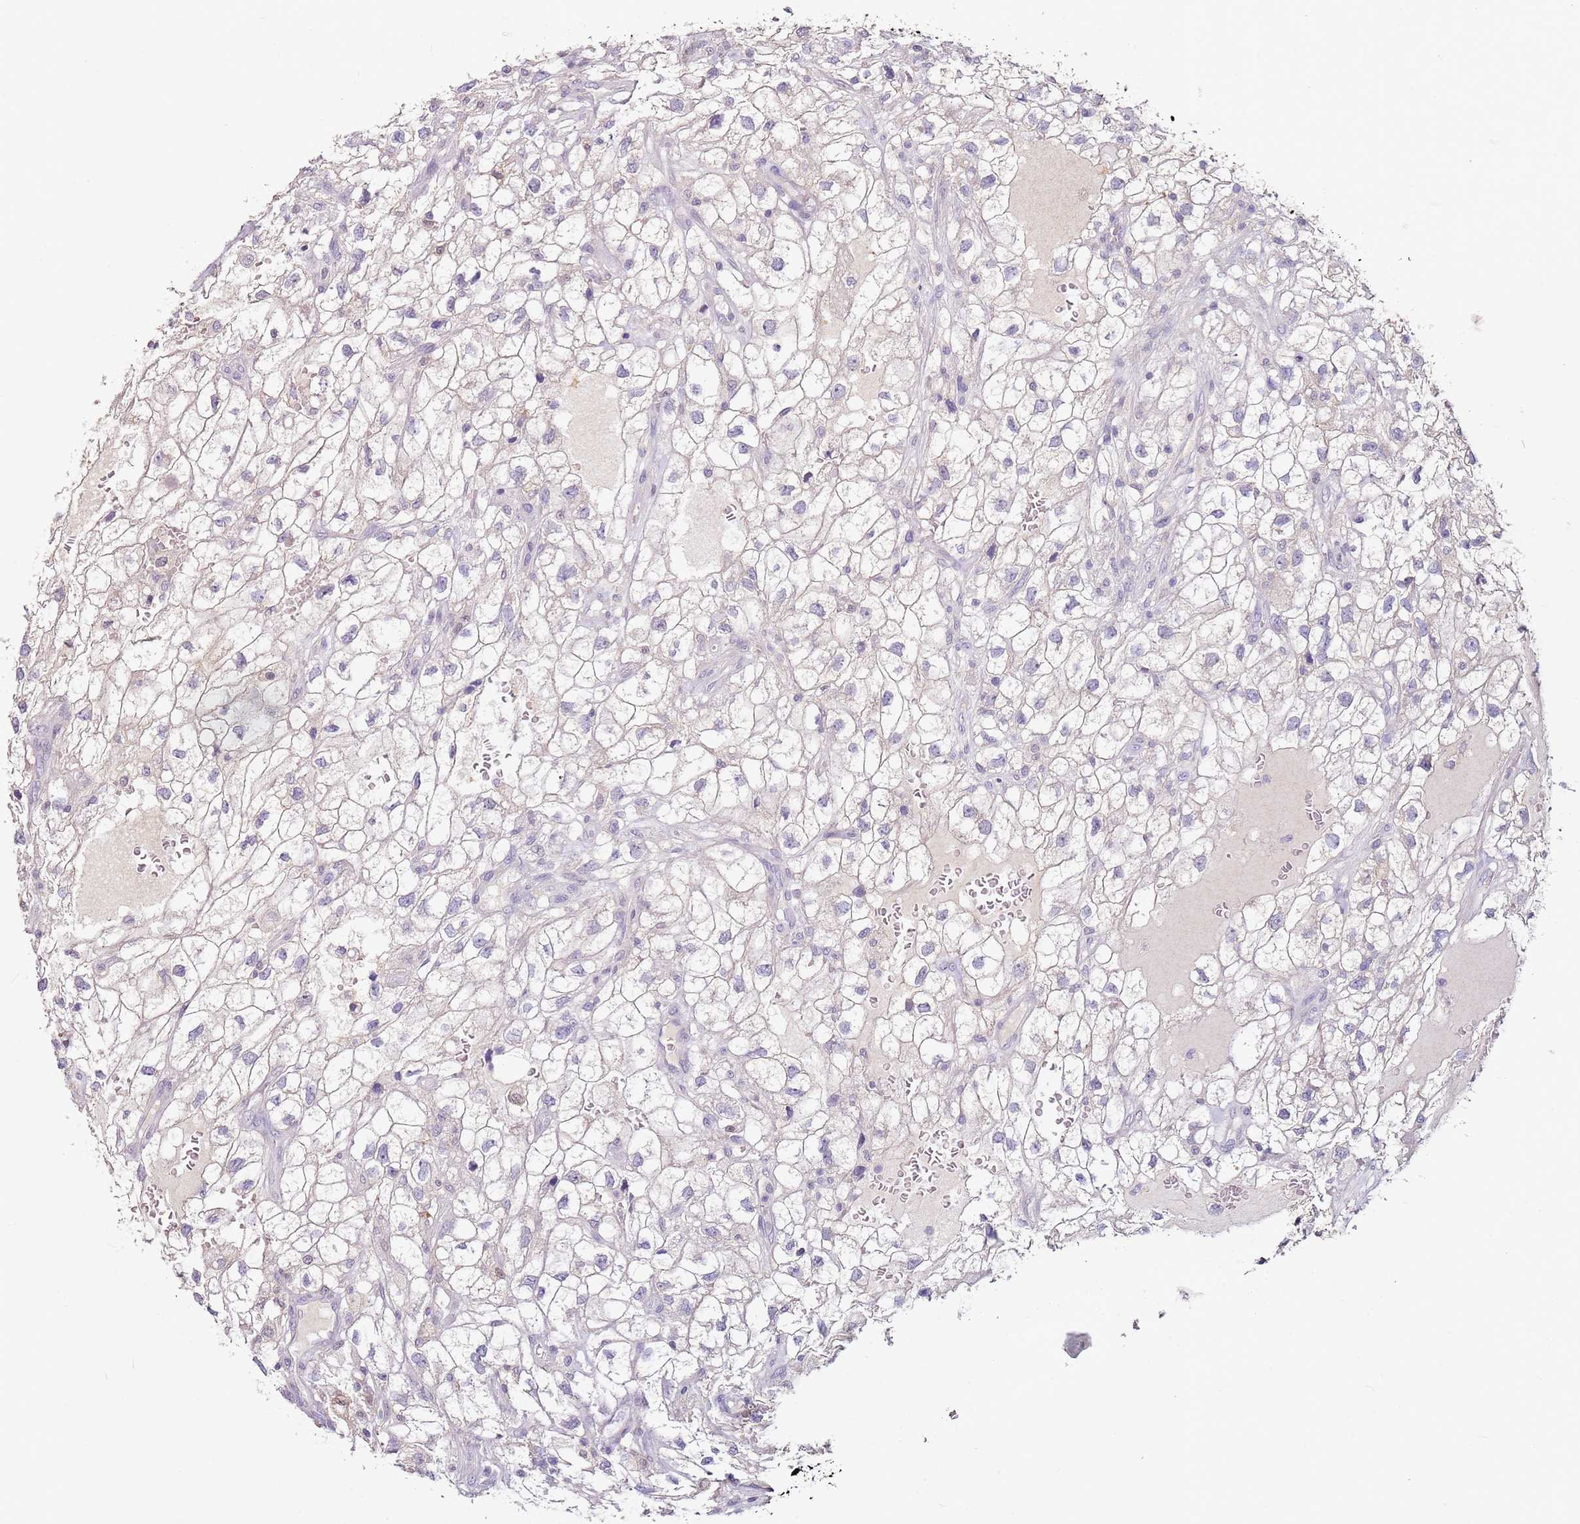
{"staining": {"intensity": "negative", "quantity": "none", "location": "none"}, "tissue": "renal cancer", "cell_type": "Tumor cells", "image_type": "cancer", "snomed": [{"axis": "morphology", "description": "Adenocarcinoma, NOS"}, {"axis": "topography", "description": "Kidney"}], "caption": "The micrograph displays no significant positivity in tumor cells of renal cancer (adenocarcinoma).", "gene": "MDH1", "patient": {"sex": "male", "age": 59}}